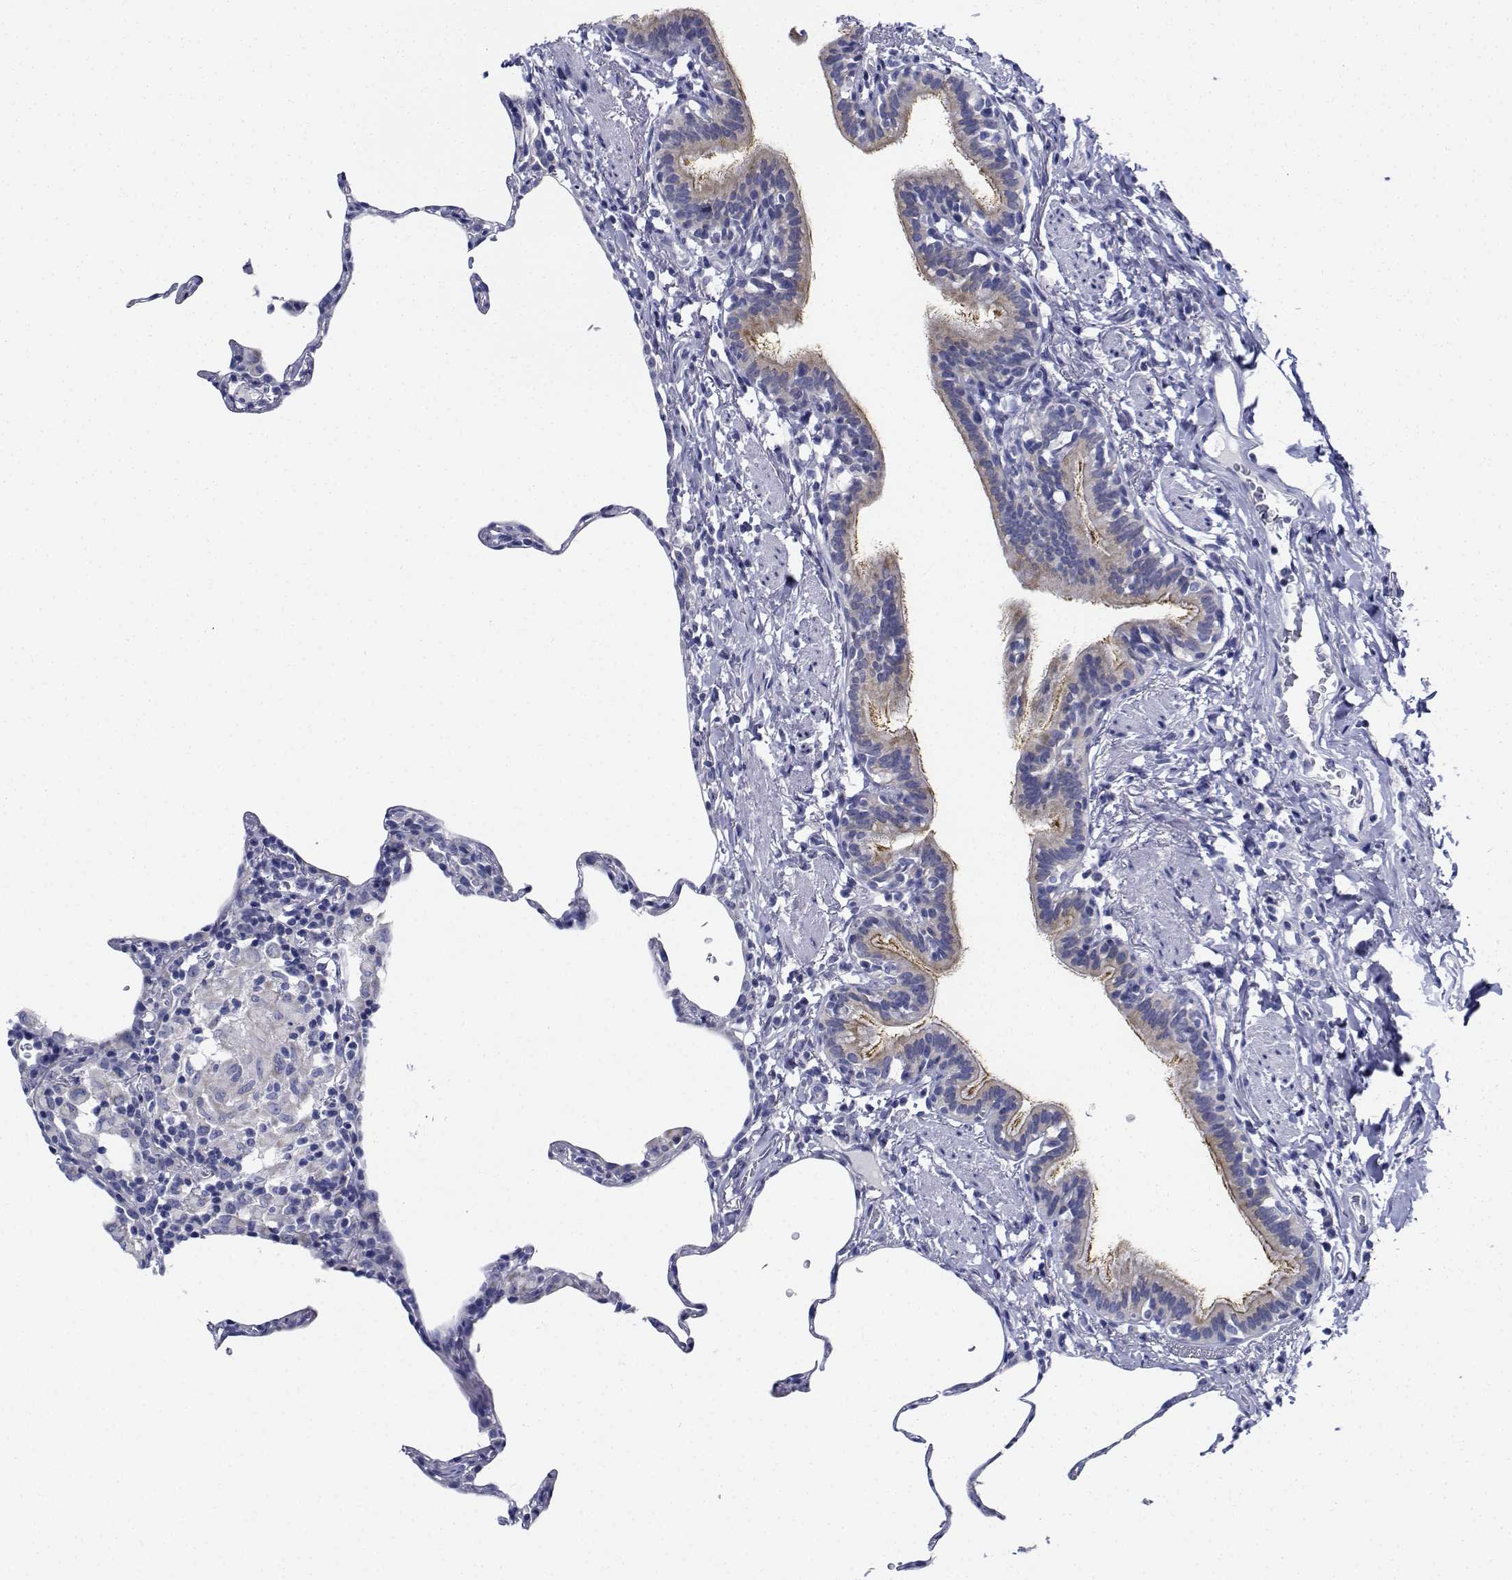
{"staining": {"intensity": "negative", "quantity": "none", "location": "none"}, "tissue": "lung", "cell_type": "Alveolar cells", "image_type": "normal", "snomed": [{"axis": "morphology", "description": "Normal tissue, NOS"}, {"axis": "topography", "description": "Lung"}], "caption": "This histopathology image is of benign lung stained with immunohistochemistry (IHC) to label a protein in brown with the nuclei are counter-stained blue. There is no expression in alveolar cells. (DAB (3,3'-diaminobenzidine) immunohistochemistry visualized using brightfield microscopy, high magnification).", "gene": "CDHR3", "patient": {"sex": "female", "age": 57}}